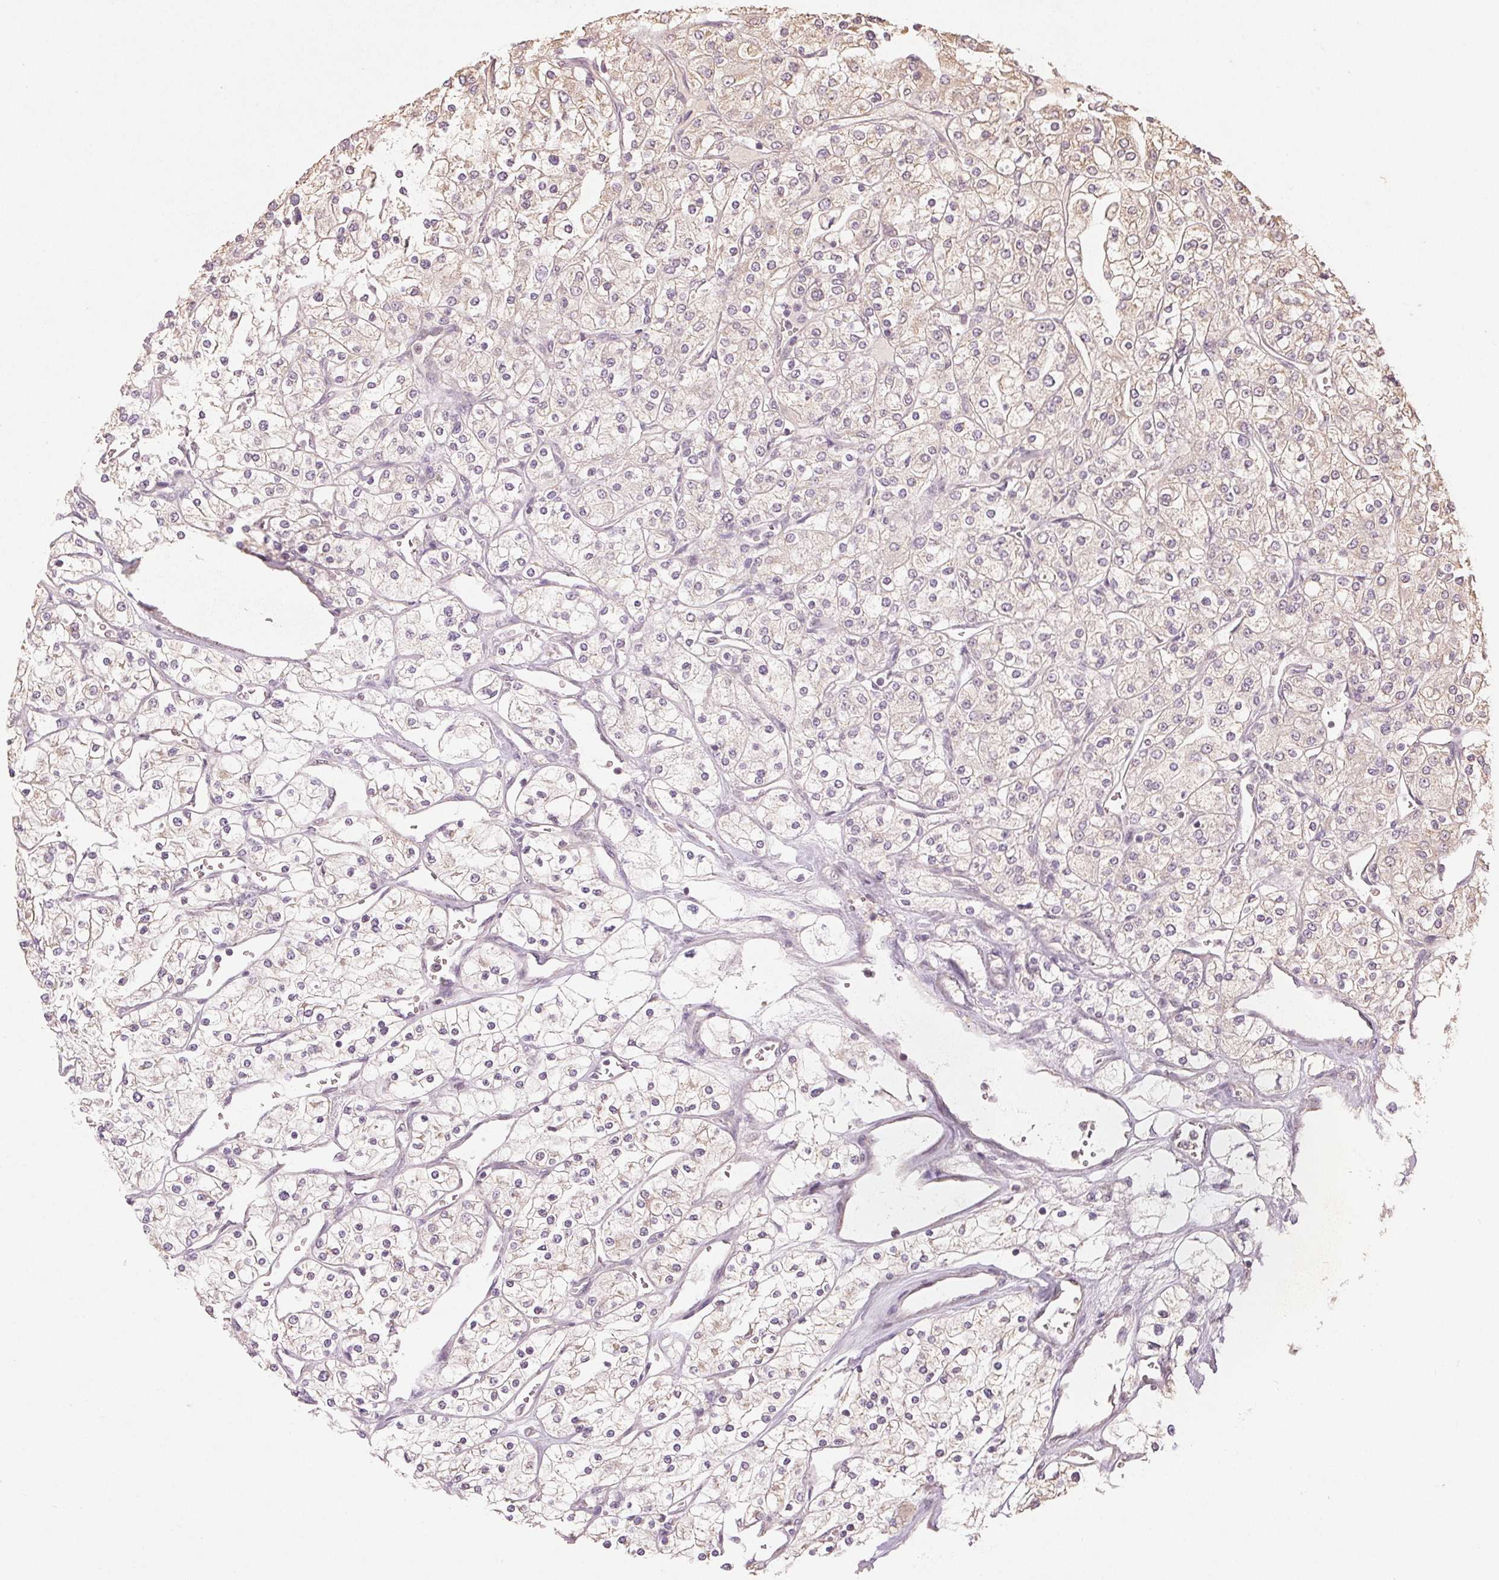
{"staining": {"intensity": "negative", "quantity": "none", "location": "none"}, "tissue": "renal cancer", "cell_type": "Tumor cells", "image_type": "cancer", "snomed": [{"axis": "morphology", "description": "Adenocarcinoma, NOS"}, {"axis": "topography", "description": "Kidney"}], "caption": "This micrograph is of renal cancer stained with immunohistochemistry (IHC) to label a protein in brown with the nuclei are counter-stained blue. There is no positivity in tumor cells. (Immunohistochemistry, brightfield microscopy, high magnification).", "gene": "COX14", "patient": {"sex": "male", "age": 80}}